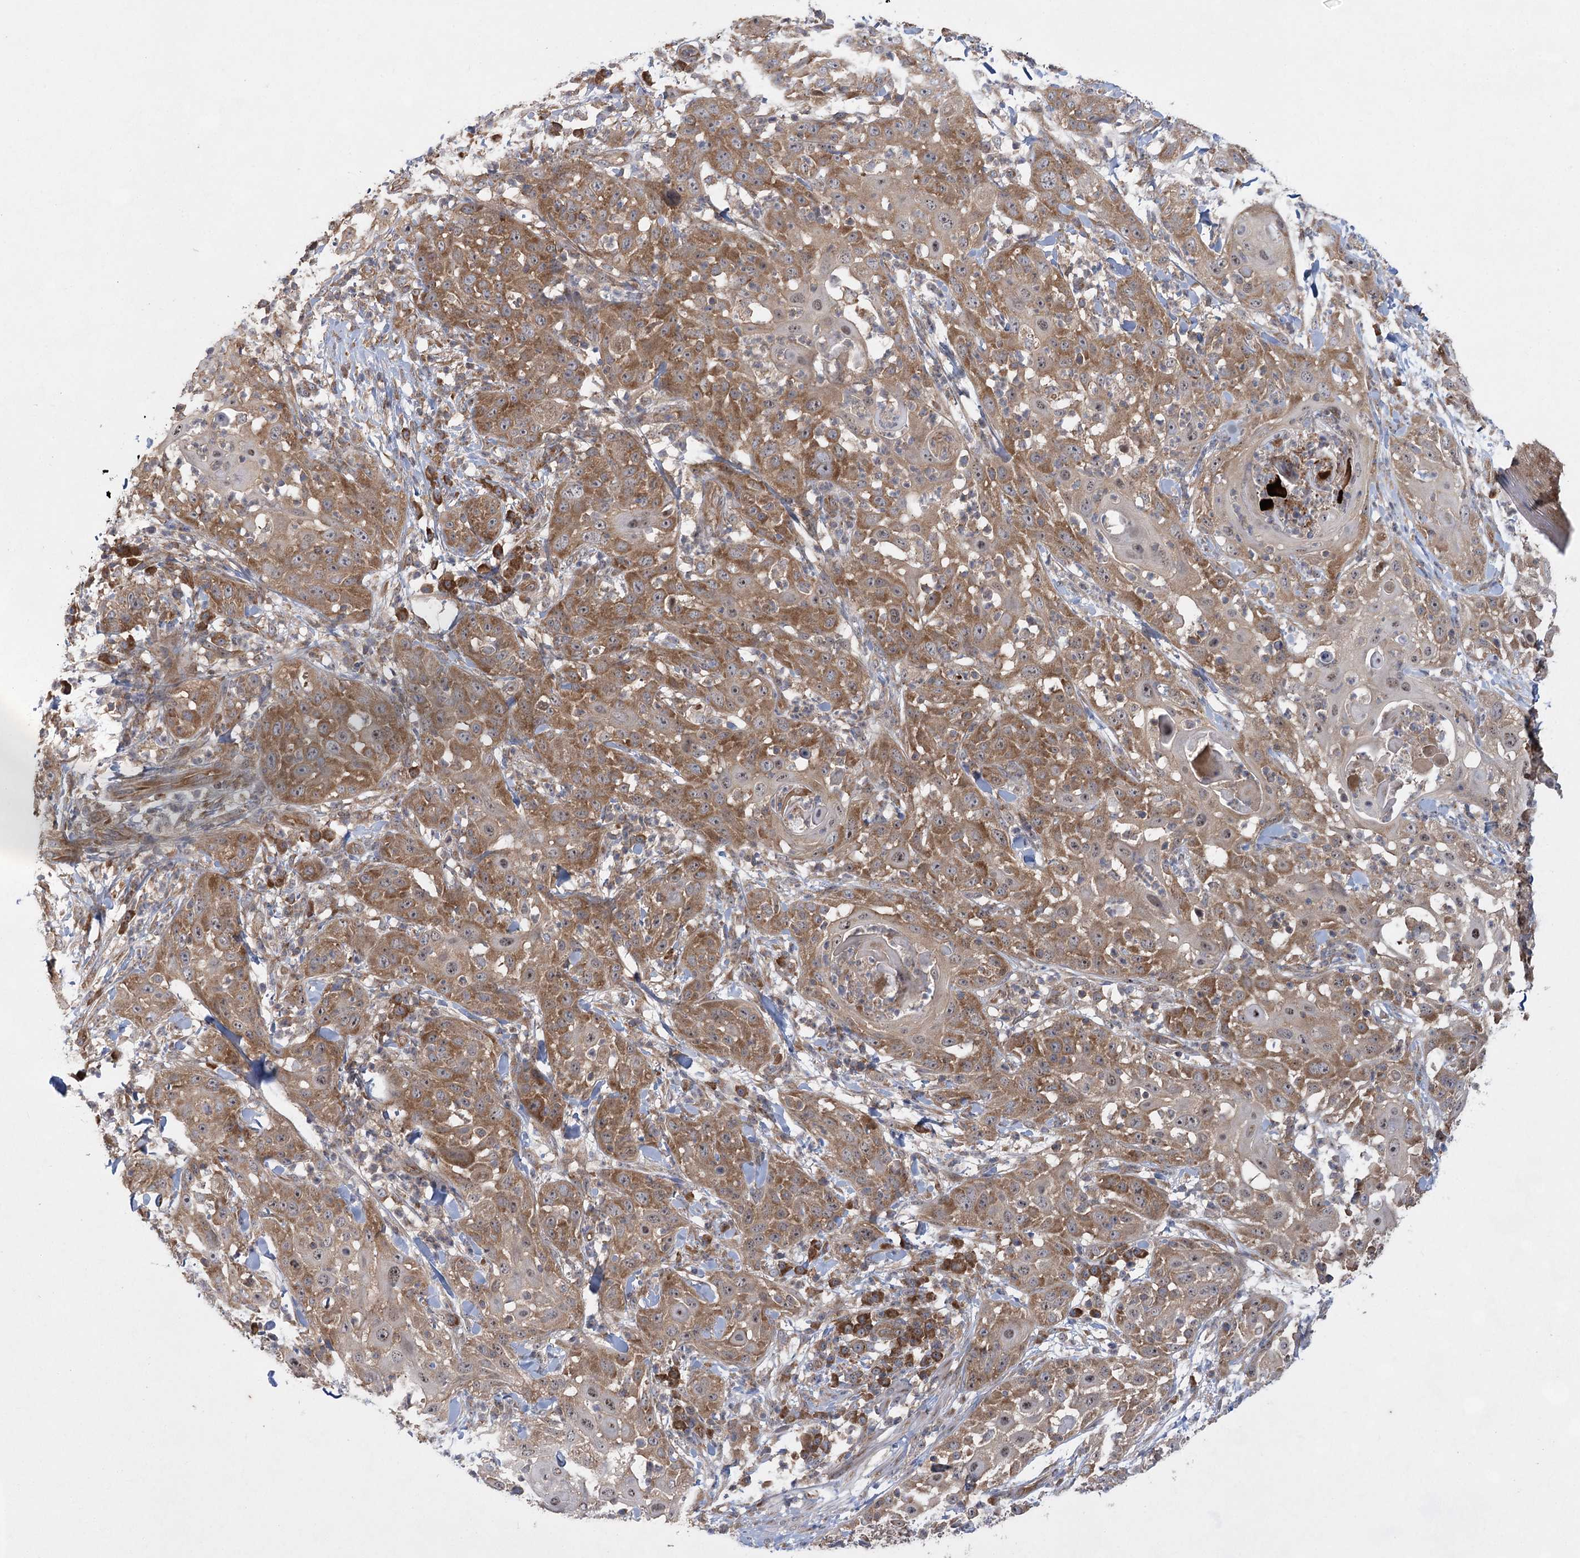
{"staining": {"intensity": "moderate", "quantity": ">75%", "location": "cytoplasmic/membranous,nuclear"}, "tissue": "skin cancer", "cell_type": "Tumor cells", "image_type": "cancer", "snomed": [{"axis": "morphology", "description": "Squamous cell carcinoma, NOS"}, {"axis": "topography", "description": "Skin"}], "caption": "Brown immunohistochemical staining in skin cancer (squamous cell carcinoma) reveals moderate cytoplasmic/membranous and nuclear positivity in about >75% of tumor cells. Using DAB (3,3'-diaminobenzidine) (brown) and hematoxylin (blue) stains, captured at high magnification using brightfield microscopy.", "gene": "EIF3A", "patient": {"sex": "female", "age": 44}}